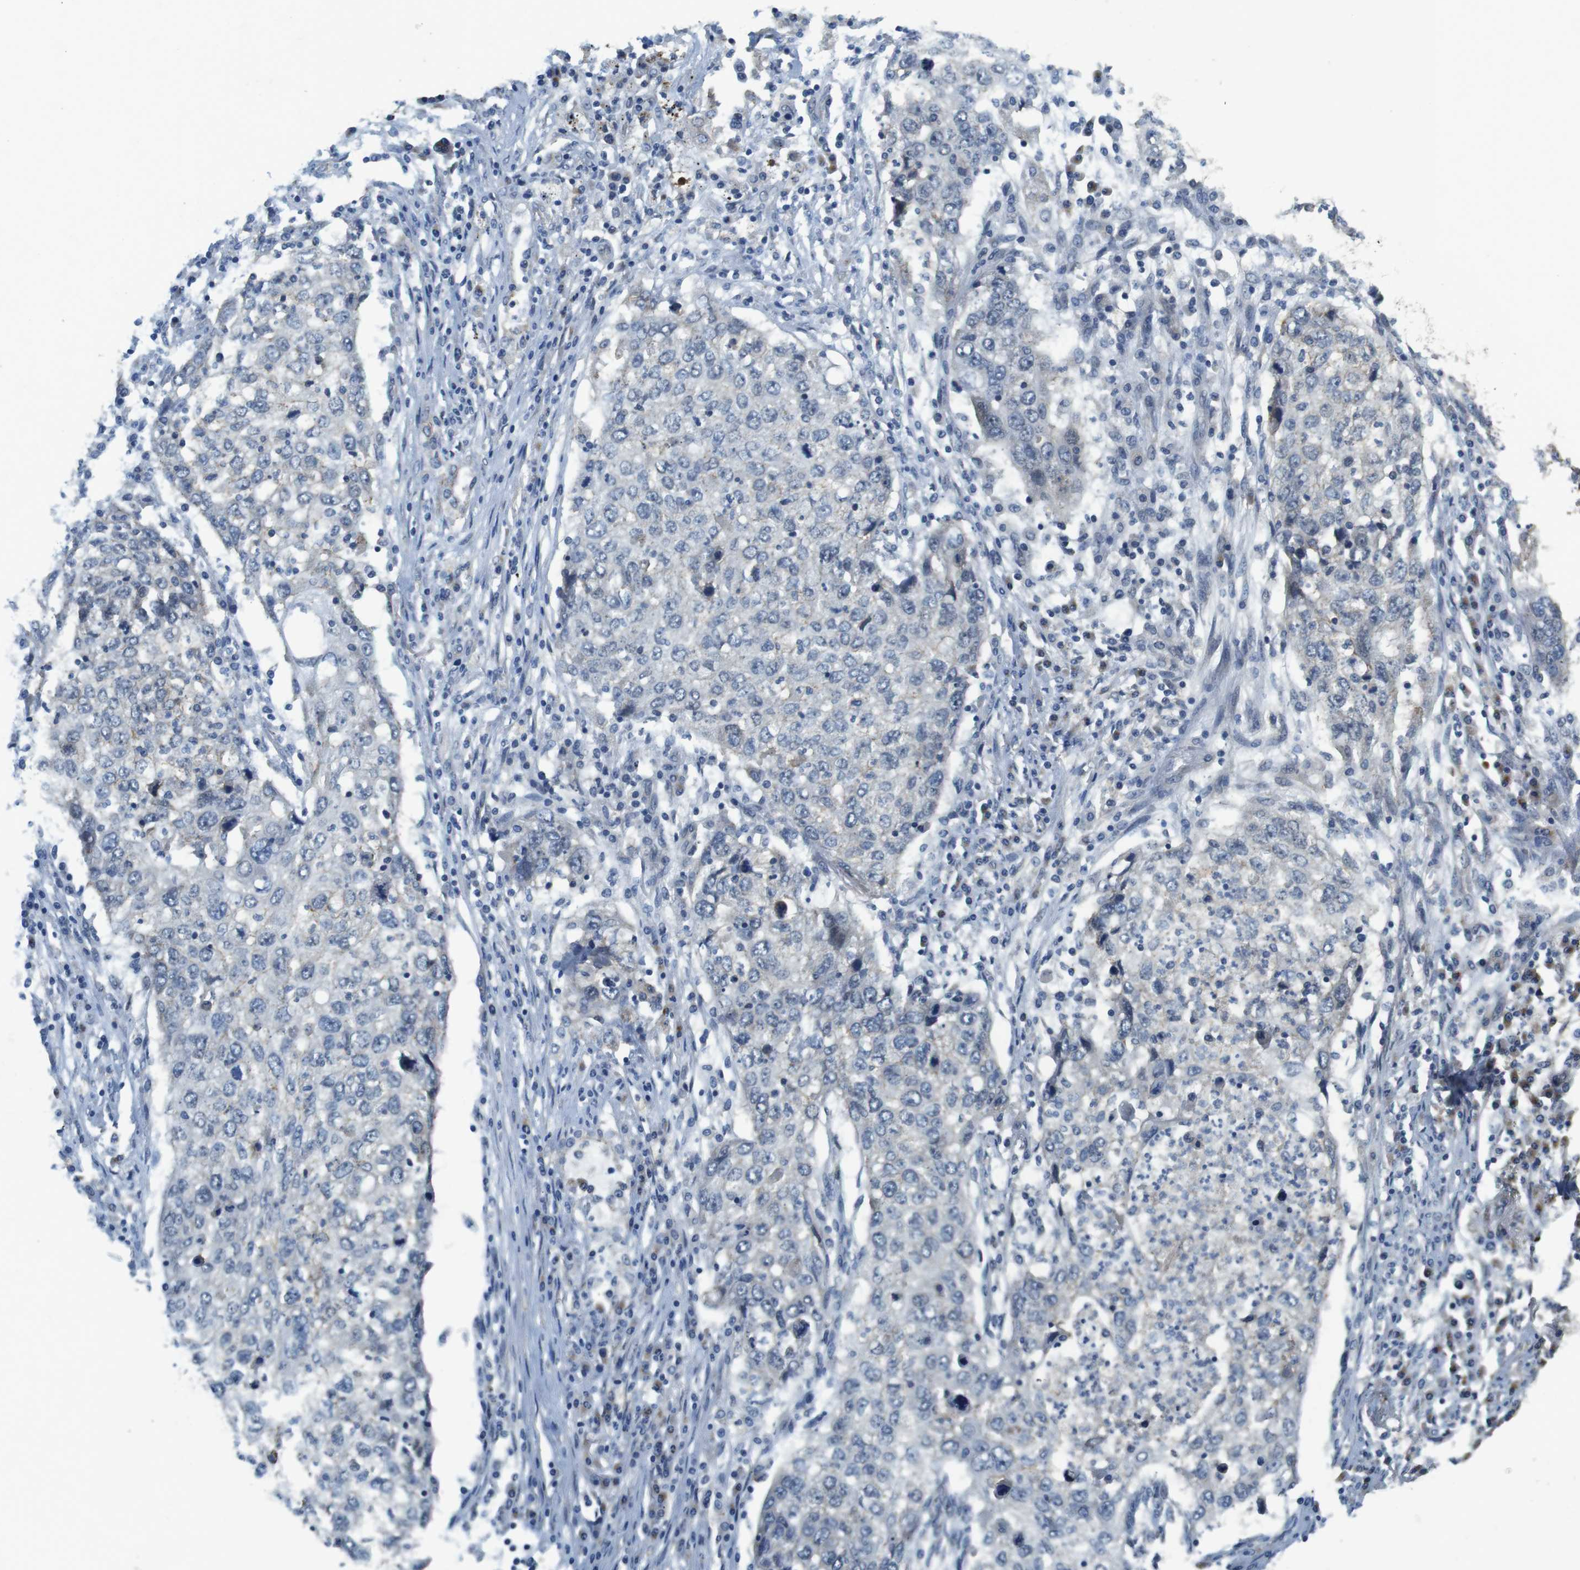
{"staining": {"intensity": "negative", "quantity": "none", "location": "none"}, "tissue": "lung cancer", "cell_type": "Tumor cells", "image_type": "cancer", "snomed": [{"axis": "morphology", "description": "Squamous cell carcinoma, NOS"}, {"axis": "topography", "description": "Lung"}], "caption": "Tumor cells show no significant positivity in lung cancer.", "gene": "CLDN7", "patient": {"sex": "female", "age": 63}}